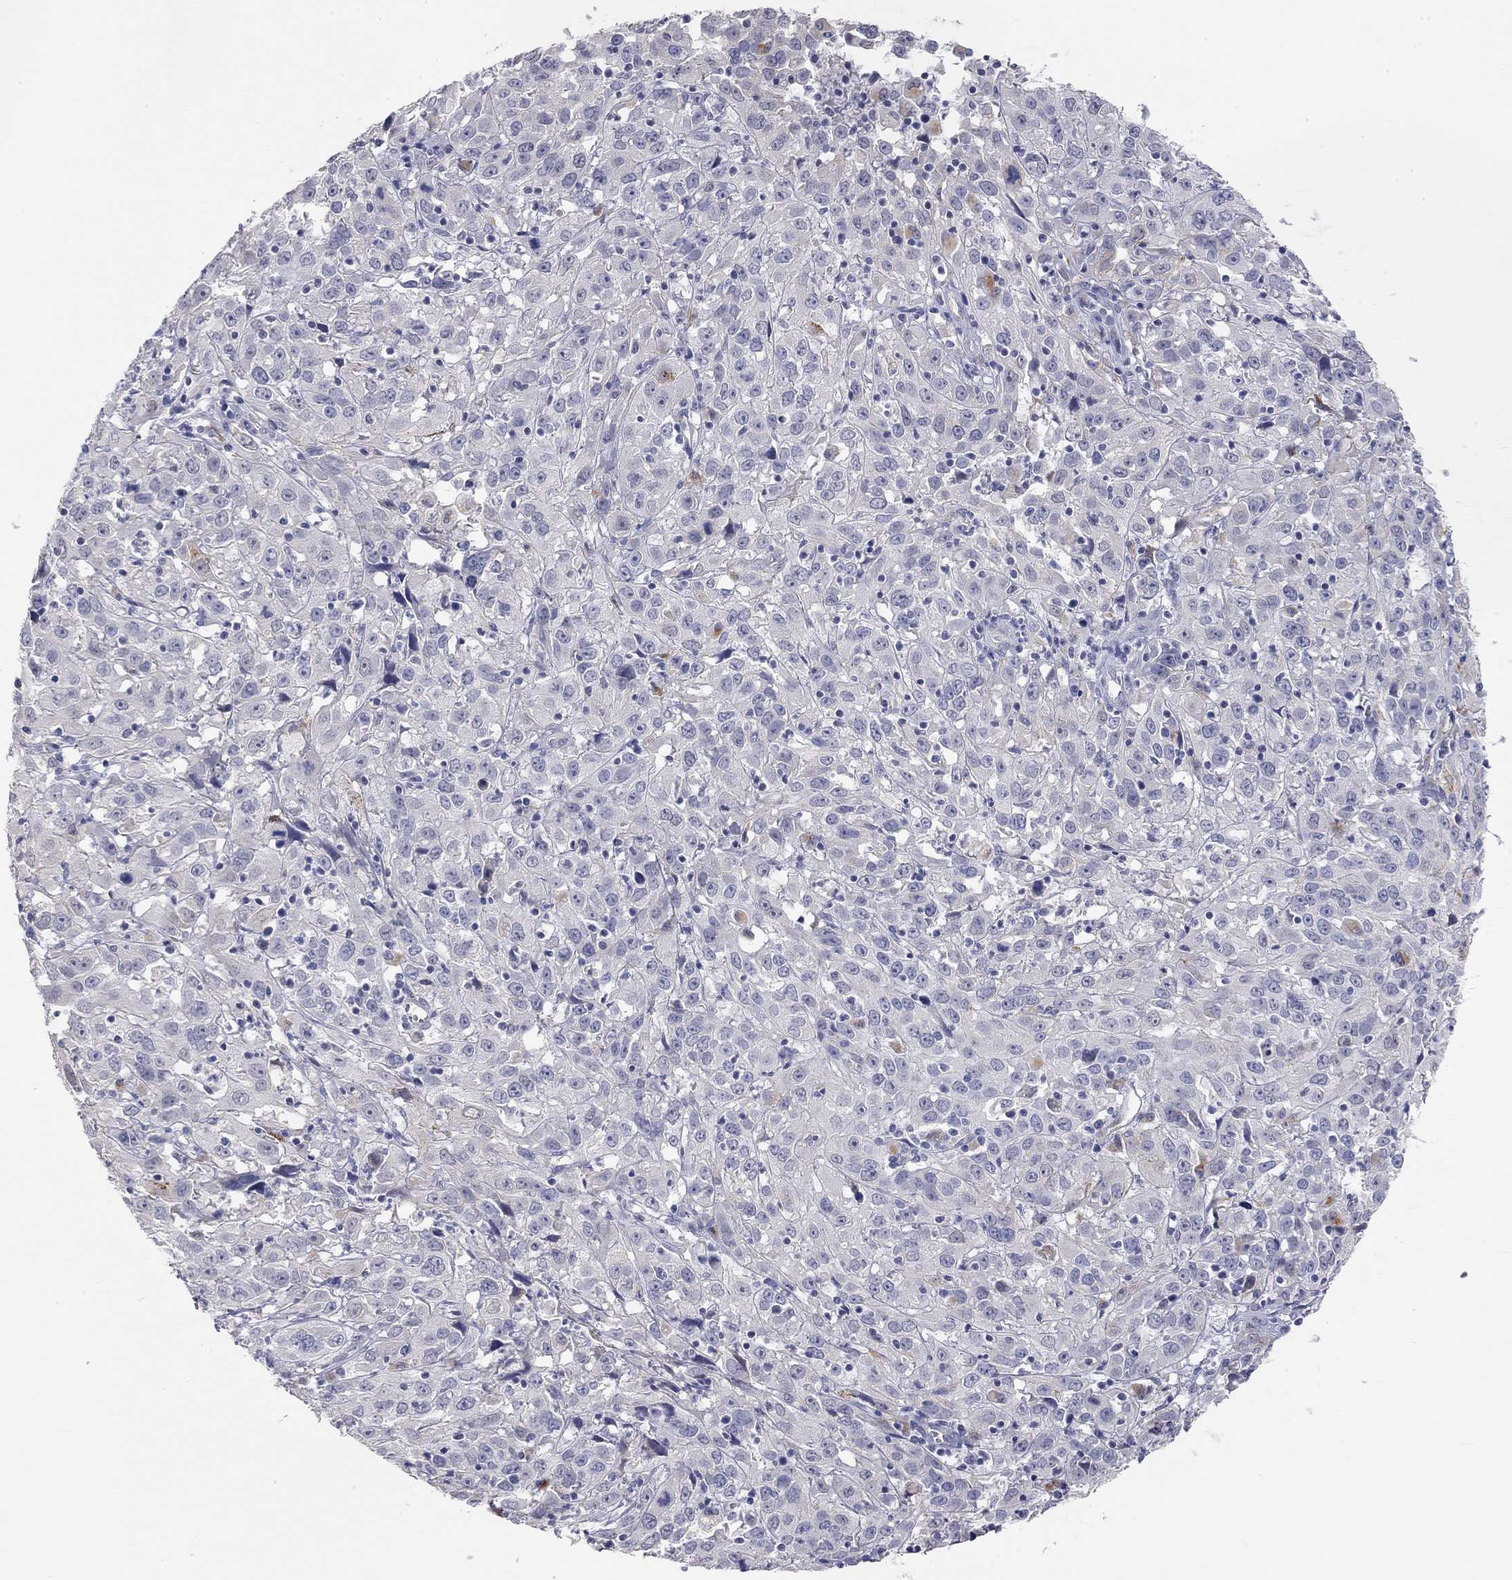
{"staining": {"intensity": "negative", "quantity": "none", "location": "none"}, "tissue": "cervical cancer", "cell_type": "Tumor cells", "image_type": "cancer", "snomed": [{"axis": "morphology", "description": "Squamous cell carcinoma, NOS"}, {"axis": "topography", "description": "Cervix"}], "caption": "Immunohistochemical staining of human cervical cancer (squamous cell carcinoma) displays no significant positivity in tumor cells.", "gene": "PAPSS2", "patient": {"sex": "female", "age": 32}}